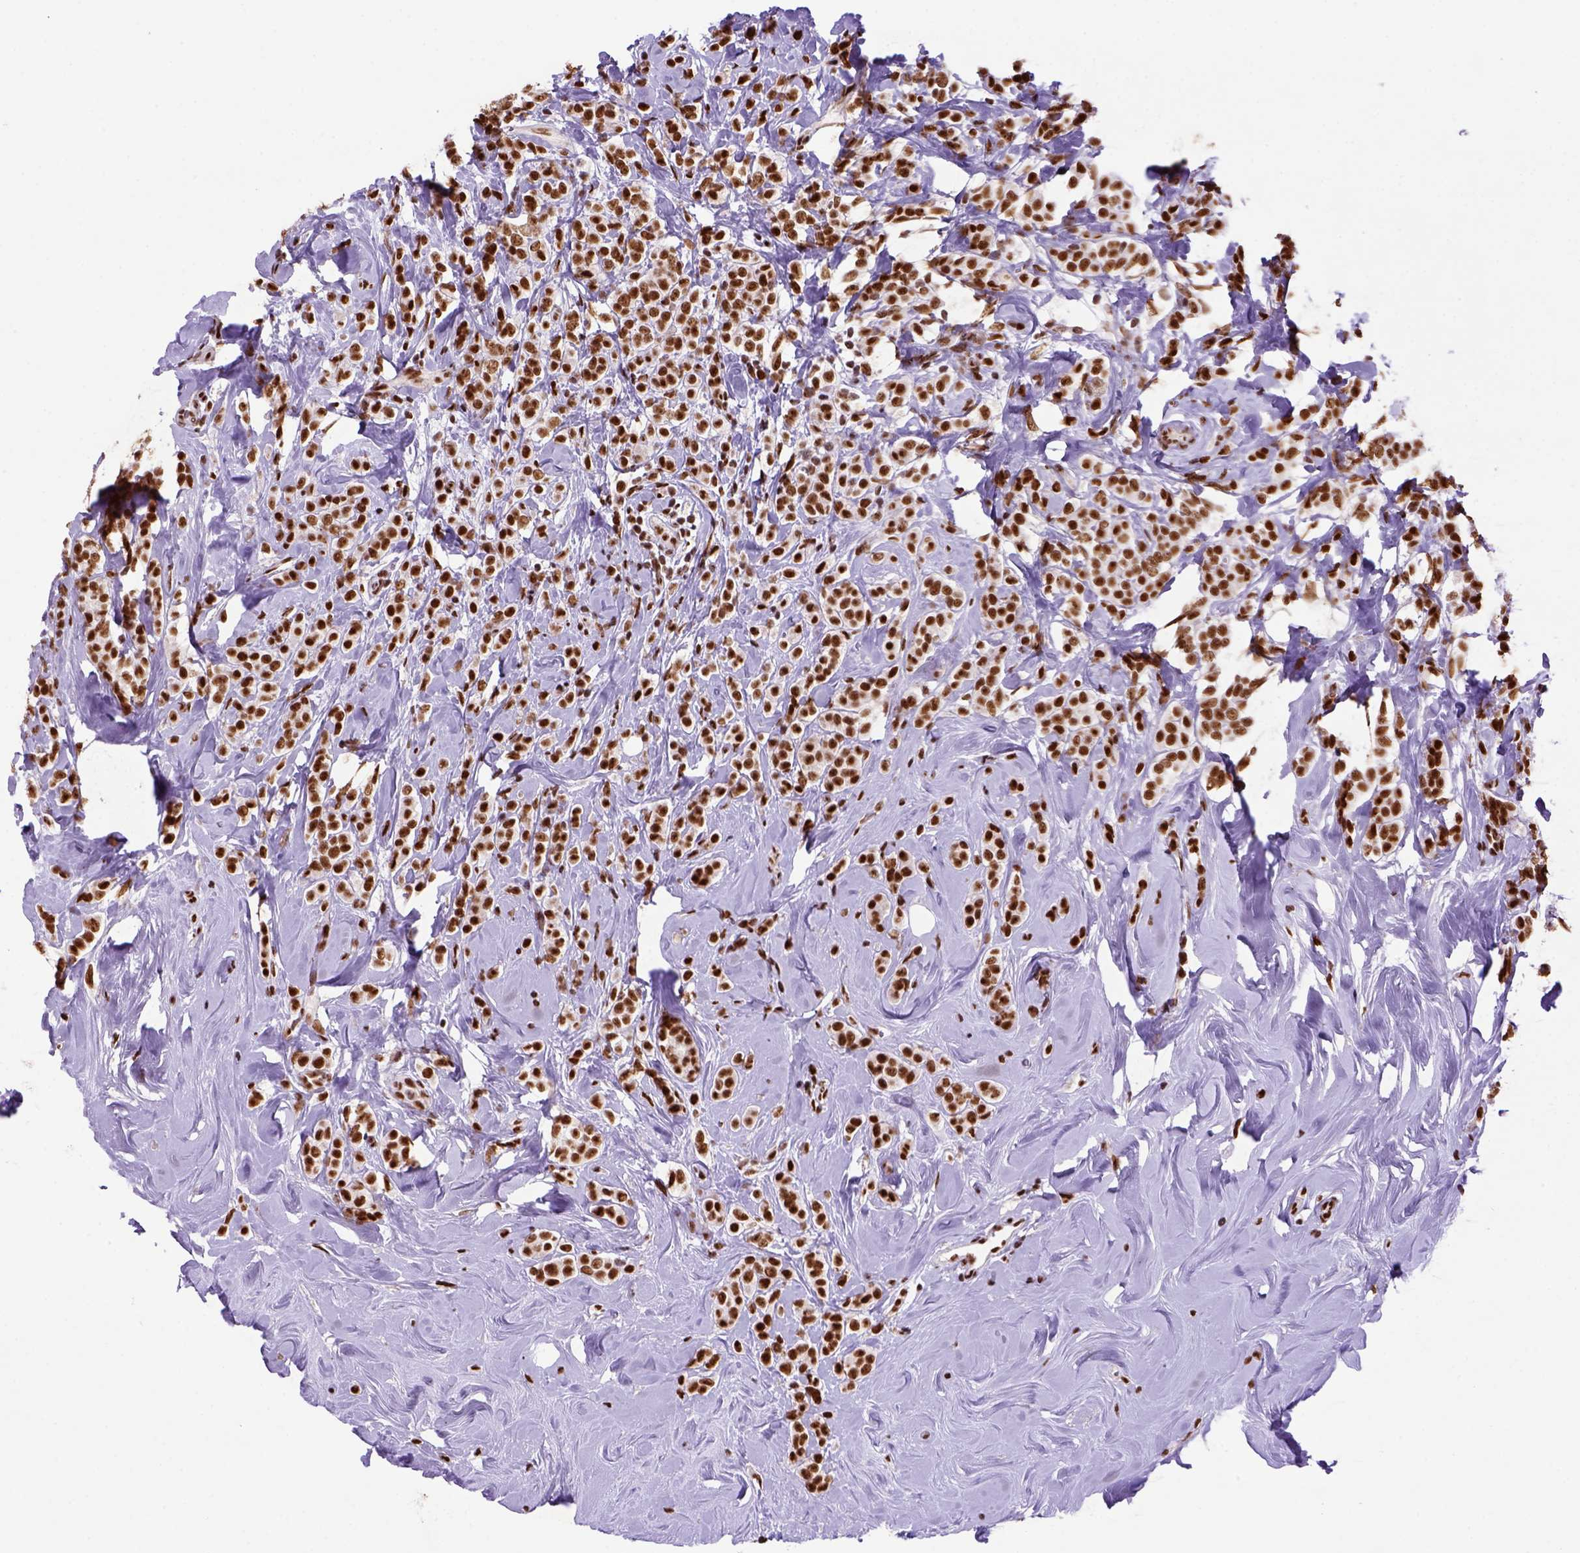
{"staining": {"intensity": "strong", "quantity": ">75%", "location": "nuclear"}, "tissue": "breast cancer", "cell_type": "Tumor cells", "image_type": "cancer", "snomed": [{"axis": "morphology", "description": "Lobular carcinoma"}, {"axis": "topography", "description": "Breast"}], "caption": "The image exhibits immunohistochemical staining of breast lobular carcinoma. There is strong nuclear staining is appreciated in about >75% of tumor cells. (DAB IHC with brightfield microscopy, high magnification).", "gene": "NSMCE2", "patient": {"sex": "female", "age": 49}}